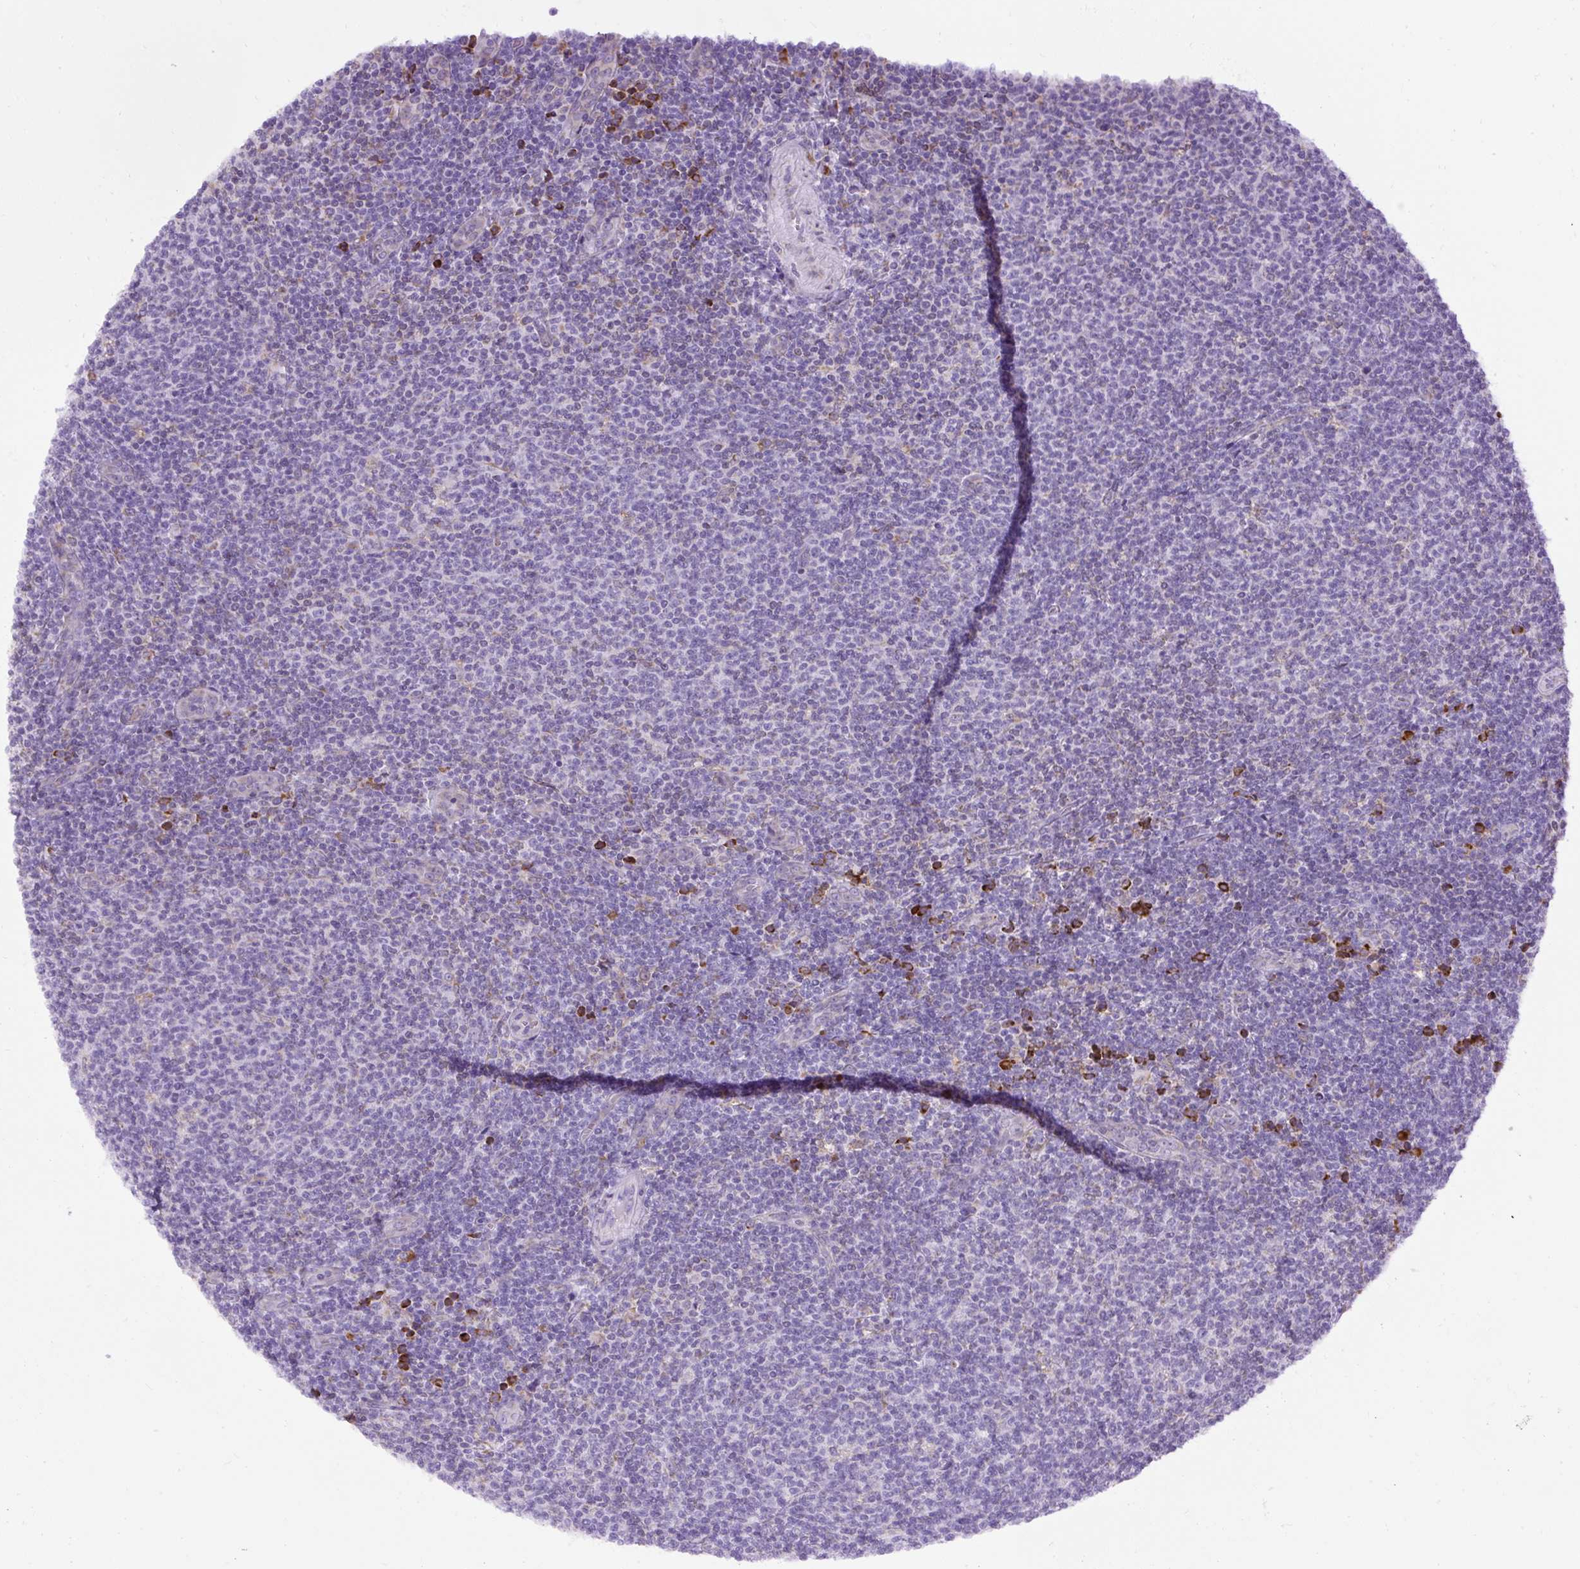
{"staining": {"intensity": "negative", "quantity": "none", "location": "none"}, "tissue": "lymphoma", "cell_type": "Tumor cells", "image_type": "cancer", "snomed": [{"axis": "morphology", "description": "Malignant lymphoma, non-Hodgkin's type, Low grade"}, {"axis": "topography", "description": "Lymph node"}], "caption": "IHC photomicrograph of malignant lymphoma, non-Hodgkin's type (low-grade) stained for a protein (brown), which exhibits no positivity in tumor cells.", "gene": "DDOST", "patient": {"sex": "male", "age": 66}}